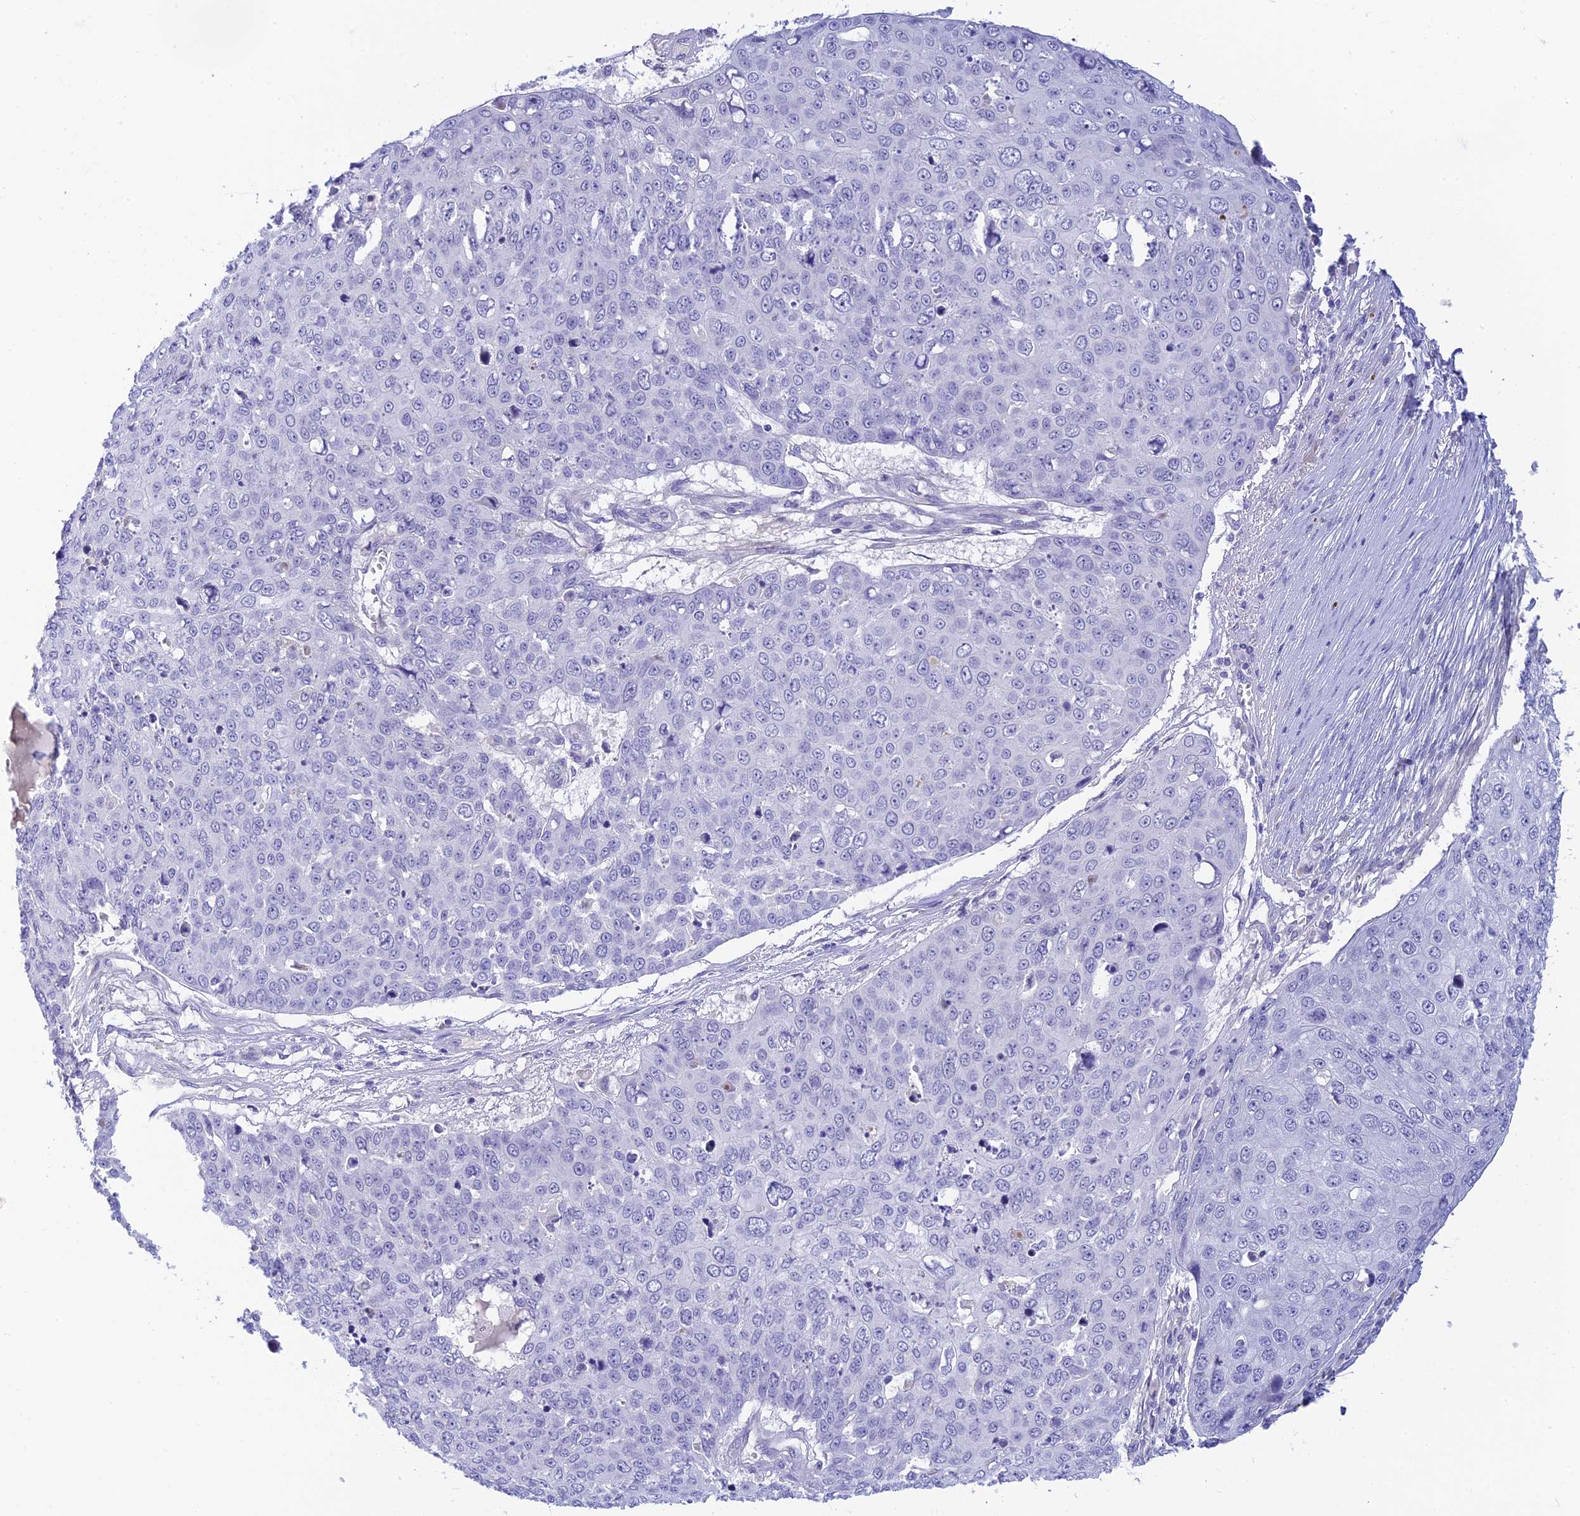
{"staining": {"intensity": "negative", "quantity": "none", "location": "none"}, "tissue": "skin cancer", "cell_type": "Tumor cells", "image_type": "cancer", "snomed": [{"axis": "morphology", "description": "Squamous cell carcinoma, NOS"}, {"axis": "topography", "description": "Skin"}], "caption": "Image shows no protein staining in tumor cells of skin squamous cell carcinoma tissue.", "gene": "INTS13", "patient": {"sex": "male", "age": 71}}